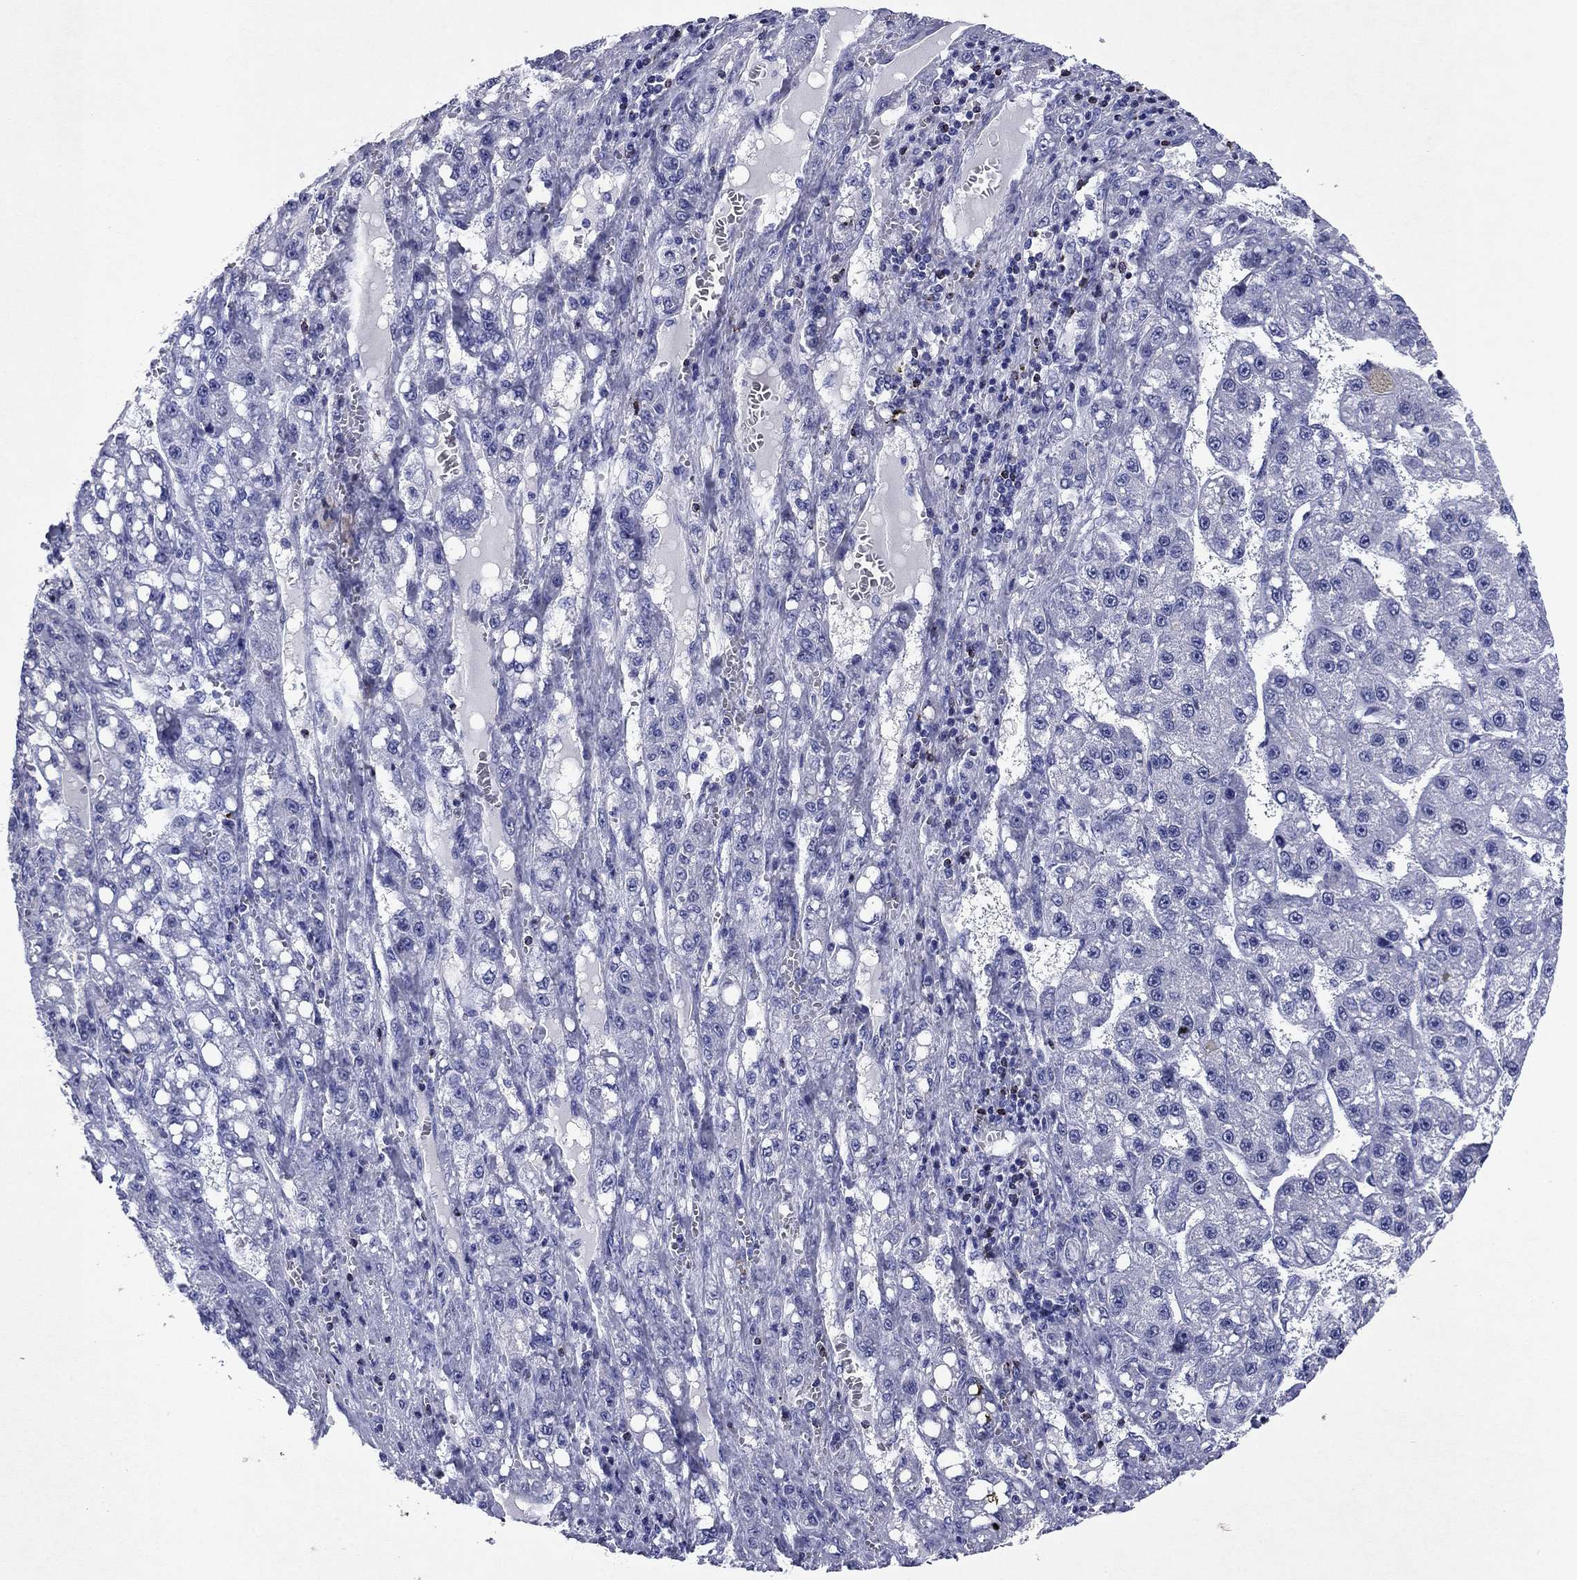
{"staining": {"intensity": "negative", "quantity": "none", "location": "none"}, "tissue": "liver cancer", "cell_type": "Tumor cells", "image_type": "cancer", "snomed": [{"axis": "morphology", "description": "Carcinoma, Hepatocellular, NOS"}, {"axis": "topography", "description": "Liver"}], "caption": "High power microscopy photomicrograph of an immunohistochemistry micrograph of liver cancer, revealing no significant positivity in tumor cells.", "gene": "GZMK", "patient": {"sex": "female", "age": 65}}